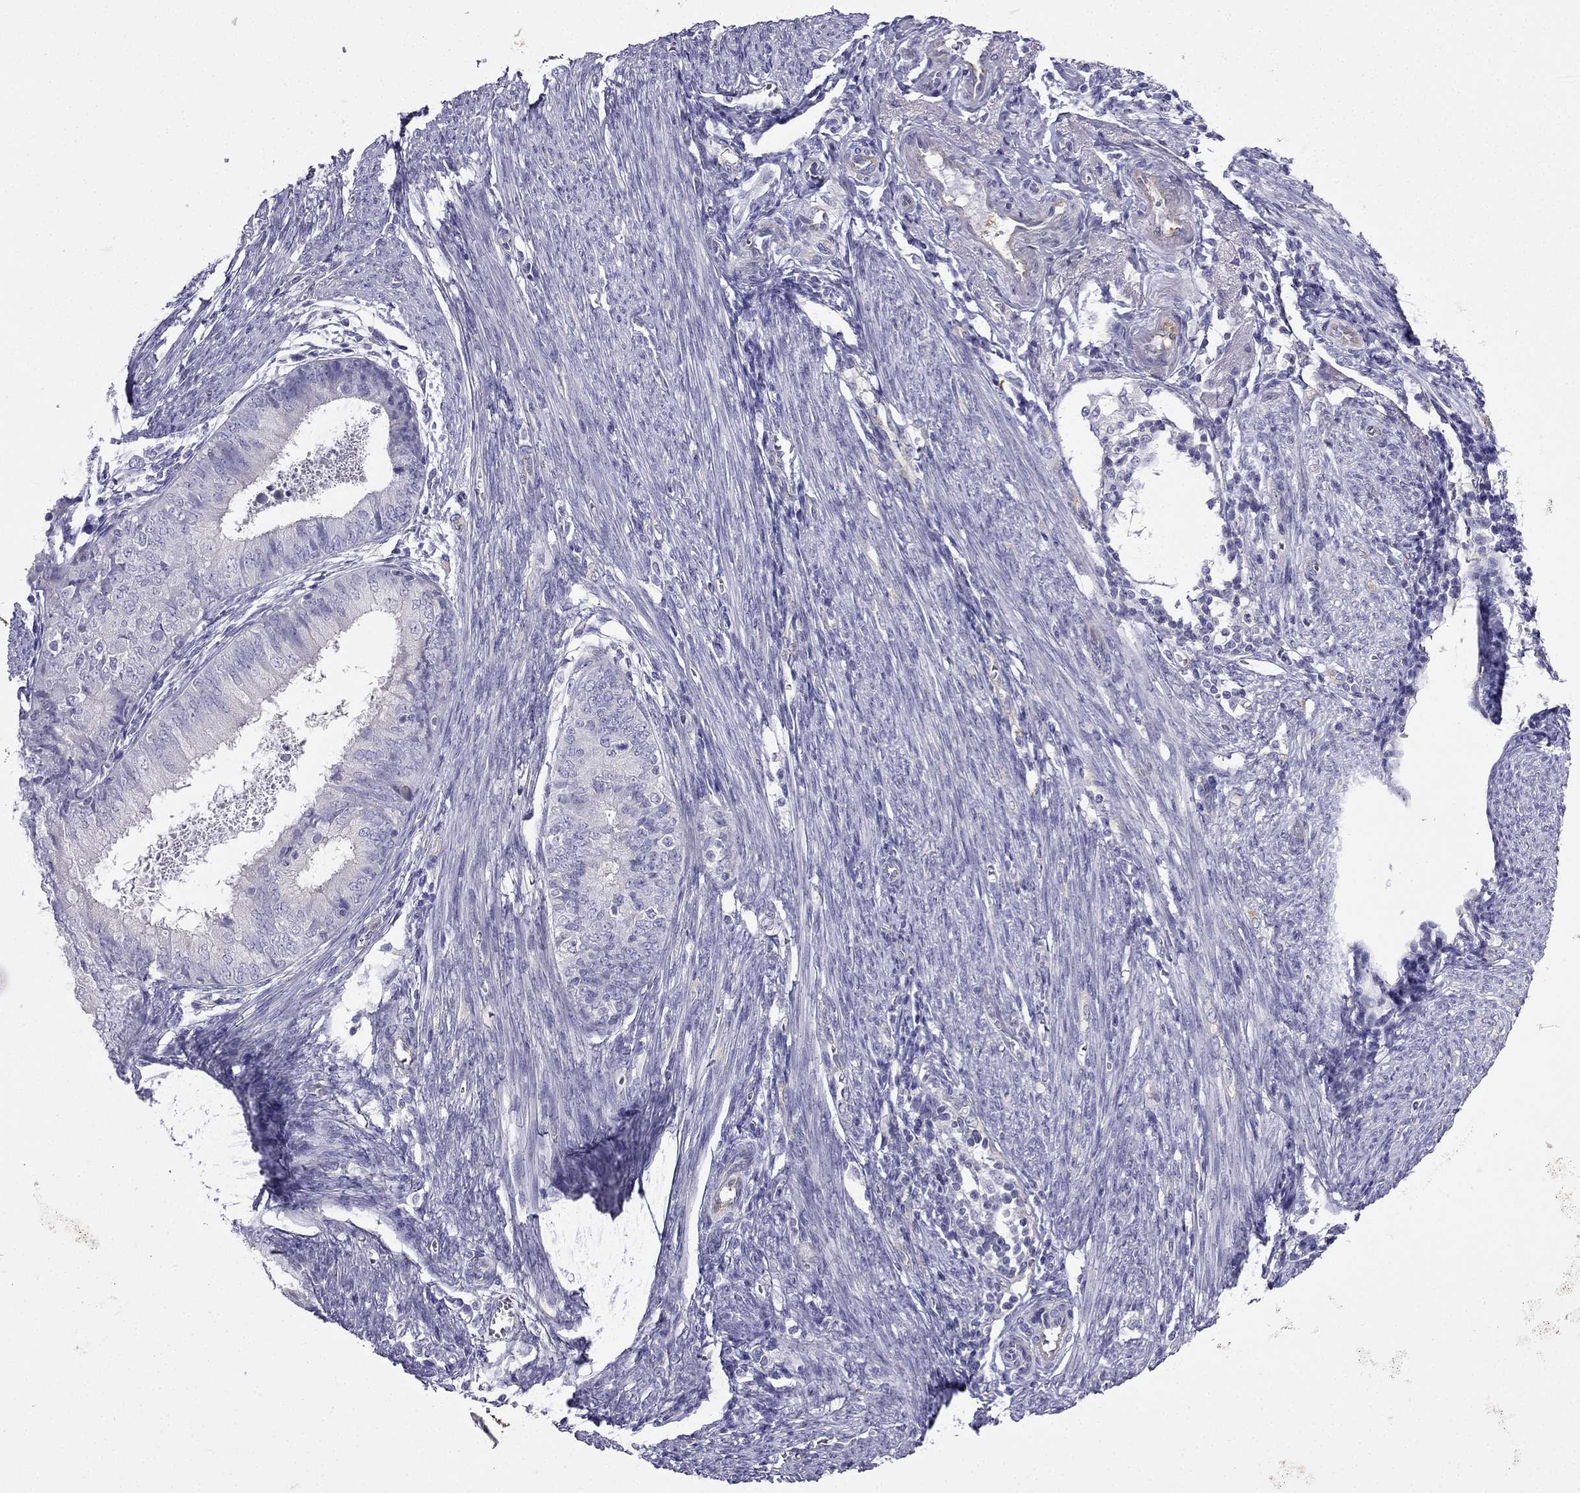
{"staining": {"intensity": "negative", "quantity": "none", "location": "none"}, "tissue": "endometrial cancer", "cell_type": "Tumor cells", "image_type": "cancer", "snomed": [{"axis": "morphology", "description": "Adenocarcinoma, NOS"}, {"axis": "topography", "description": "Endometrium"}], "caption": "Immunohistochemistry micrograph of neoplastic tissue: human endometrial adenocarcinoma stained with DAB exhibits no significant protein staining in tumor cells. (Stains: DAB immunohistochemistry (IHC) with hematoxylin counter stain, Microscopy: brightfield microscopy at high magnification).", "gene": "GJA8", "patient": {"sex": "female", "age": 57}}